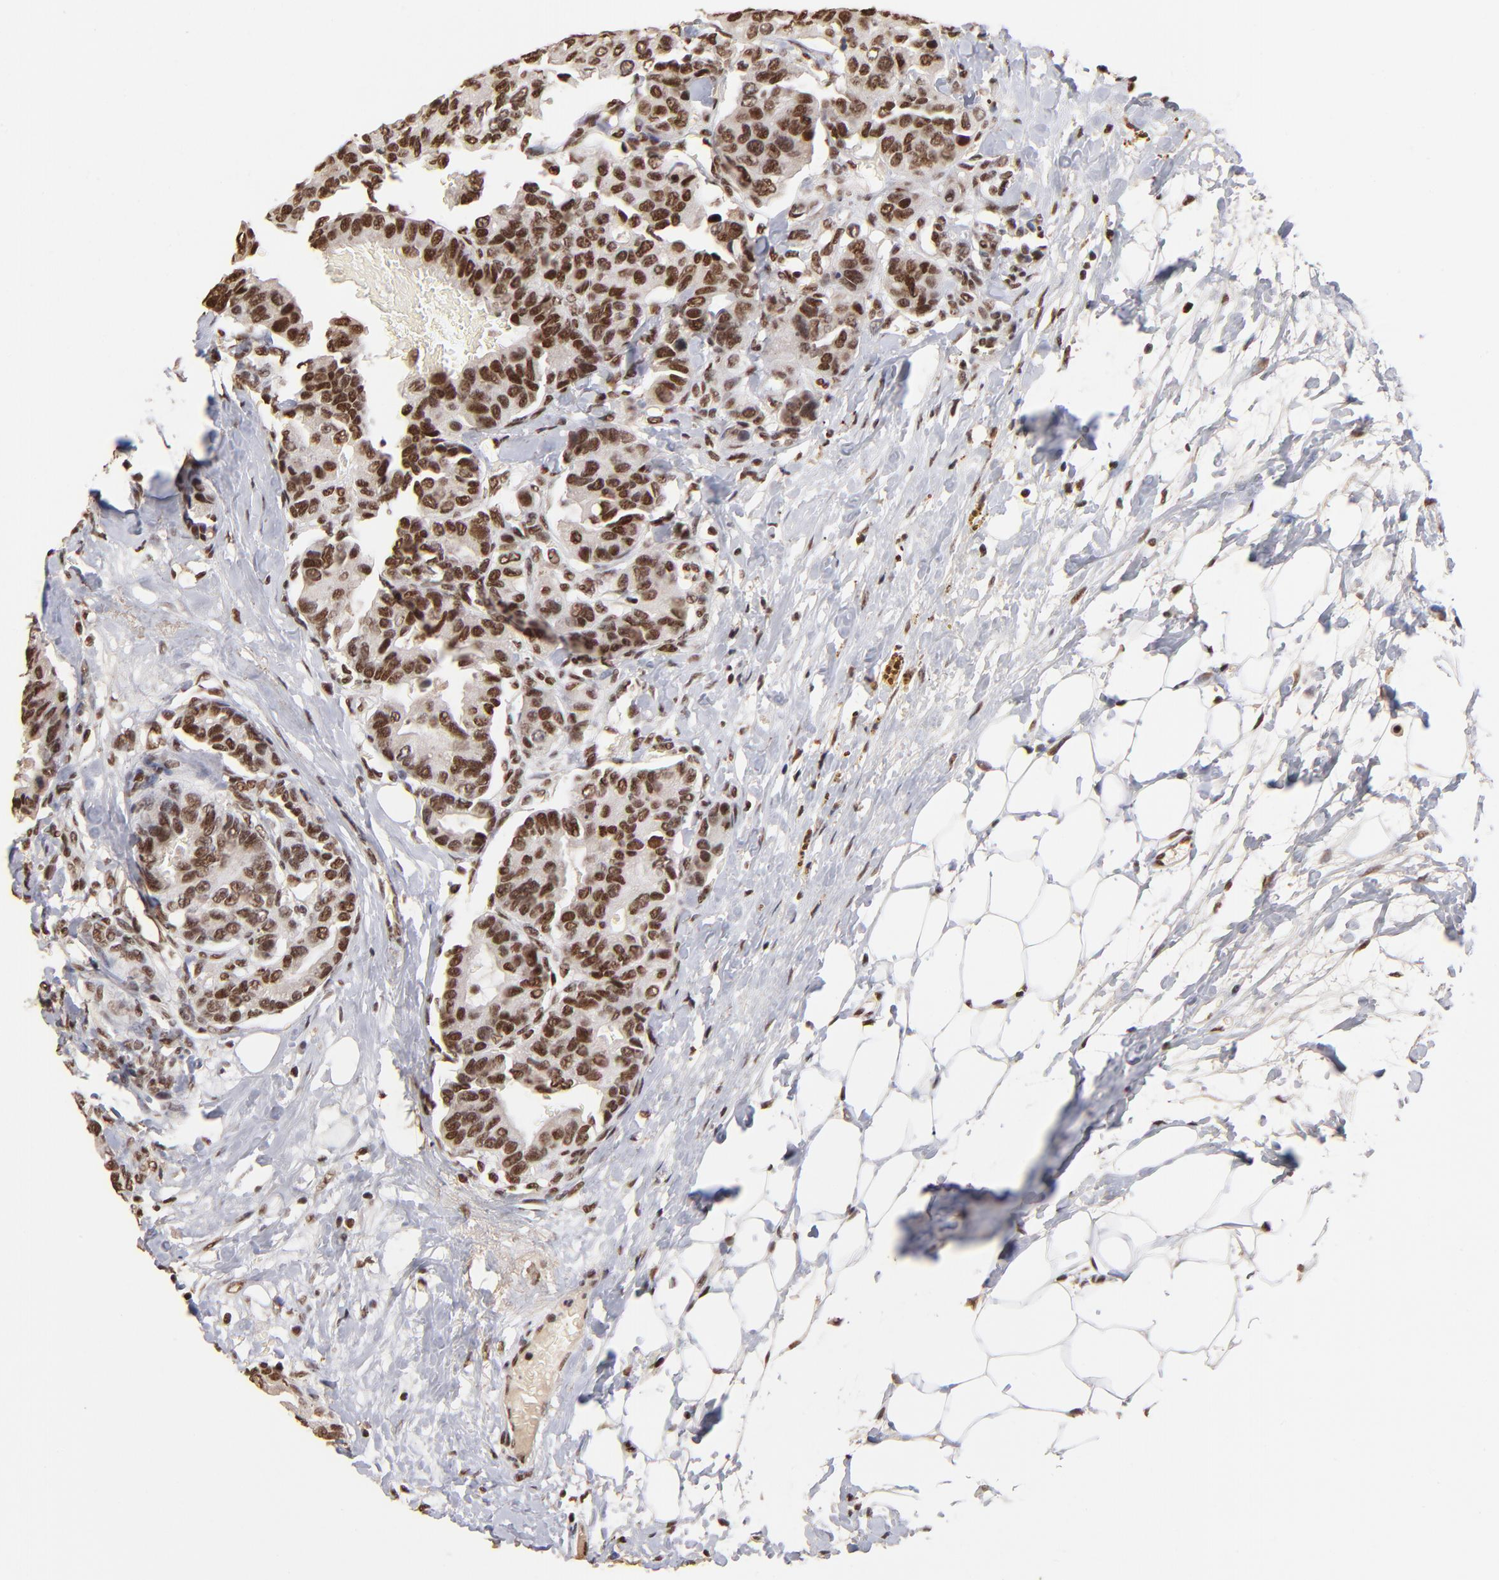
{"staining": {"intensity": "moderate", "quantity": ">75%", "location": "nuclear"}, "tissue": "breast cancer", "cell_type": "Tumor cells", "image_type": "cancer", "snomed": [{"axis": "morphology", "description": "Duct carcinoma"}, {"axis": "topography", "description": "Breast"}], "caption": "High-power microscopy captured an IHC image of intraductal carcinoma (breast), revealing moderate nuclear expression in approximately >75% of tumor cells.", "gene": "ZNF146", "patient": {"sex": "female", "age": 69}}